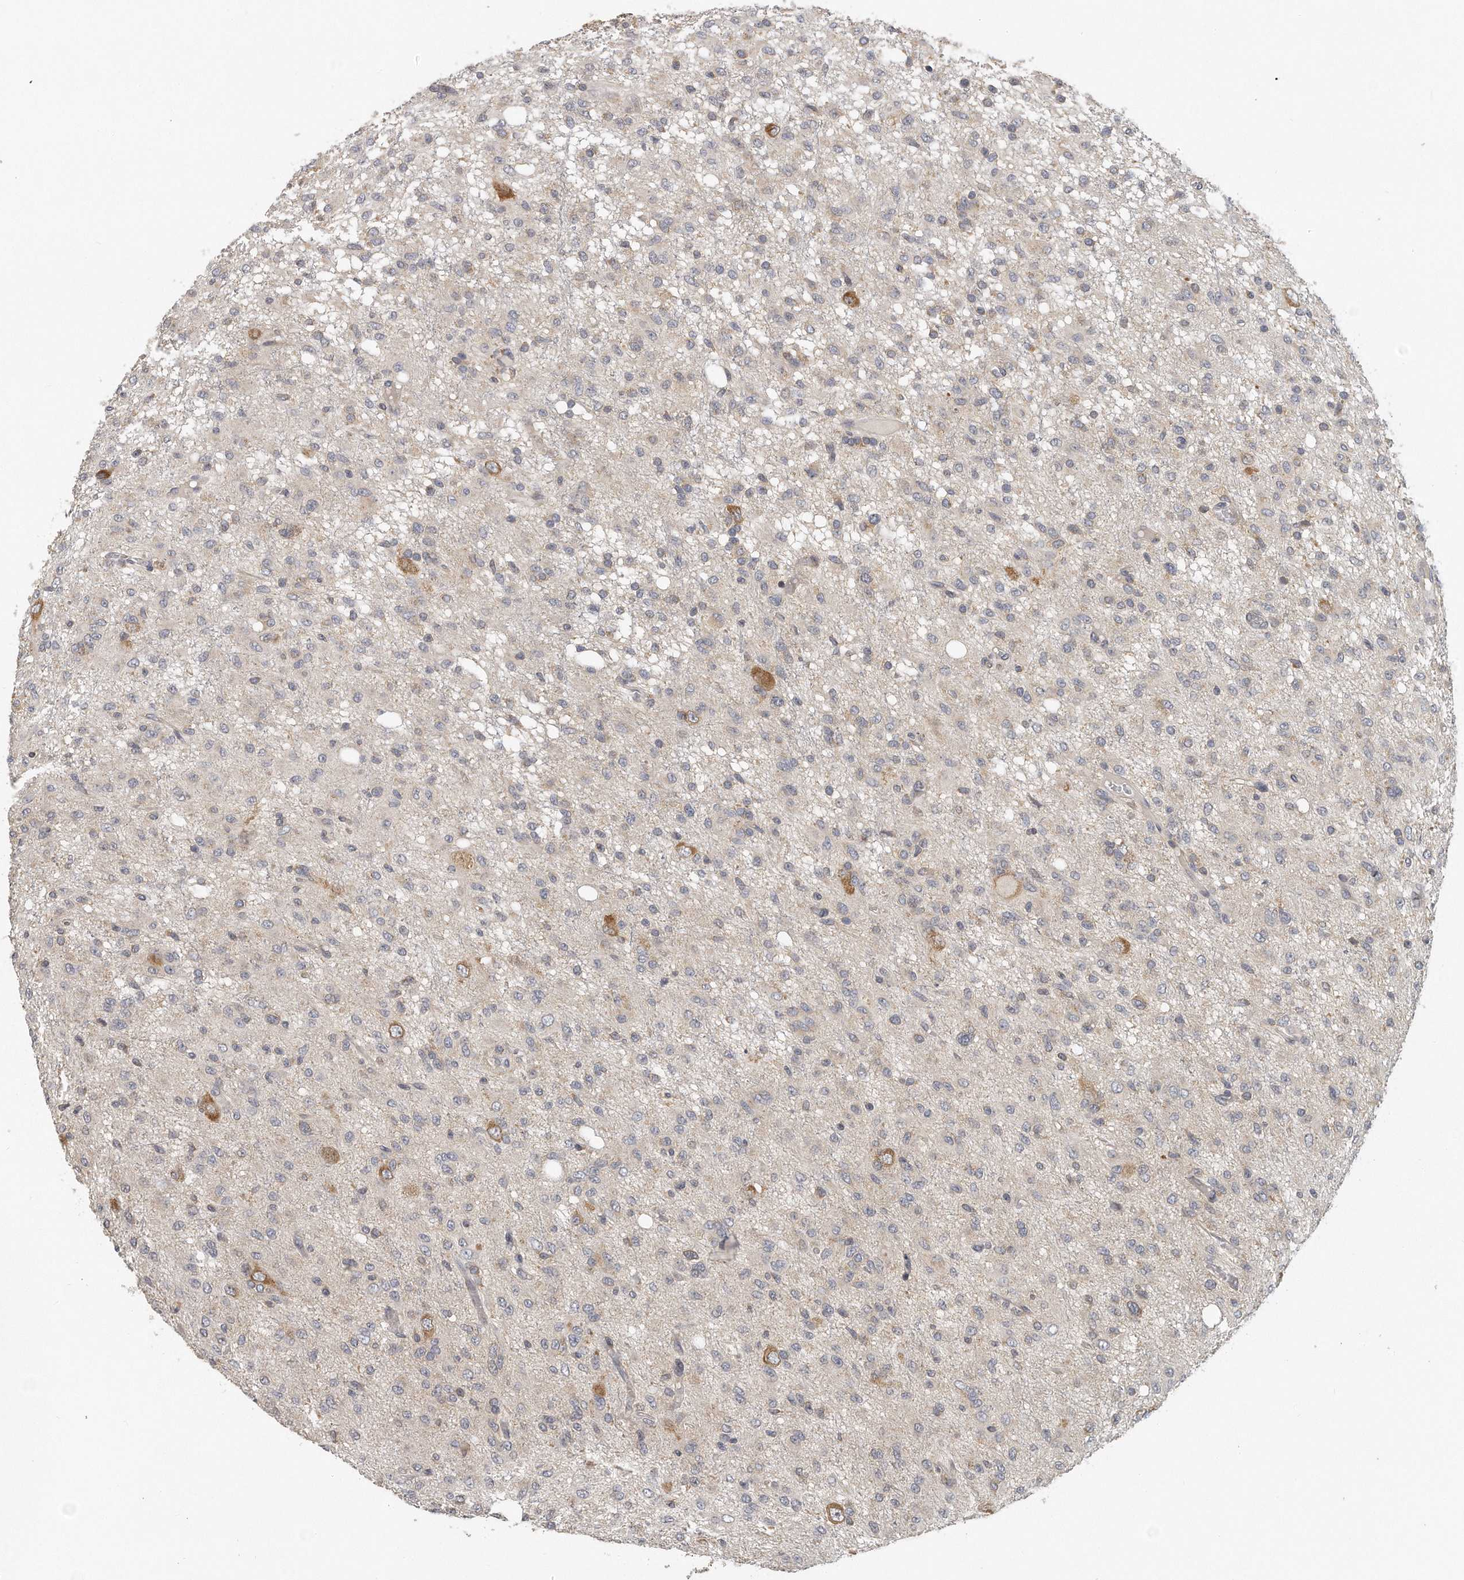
{"staining": {"intensity": "negative", "quantity": "none", "location": "none"}, "tissue": "glioma", "cell_type": "Tumor cells", "image_type": "cancer", "snomed": [{"axis": "morphology", "description": "Glioma, malignant, High grade"}, {"axis": "topography", "description": "Brain"}], "caption": "IHC photomicrograph of malignant glioma (high-grade) stained for a protein (brown), which shows no positivity in tumor cells. (DAB IHC visualized using brightfield microscopy, high magnification).", "gene": "EIF3I", "patient": {"sex": "female", "age": 59}}